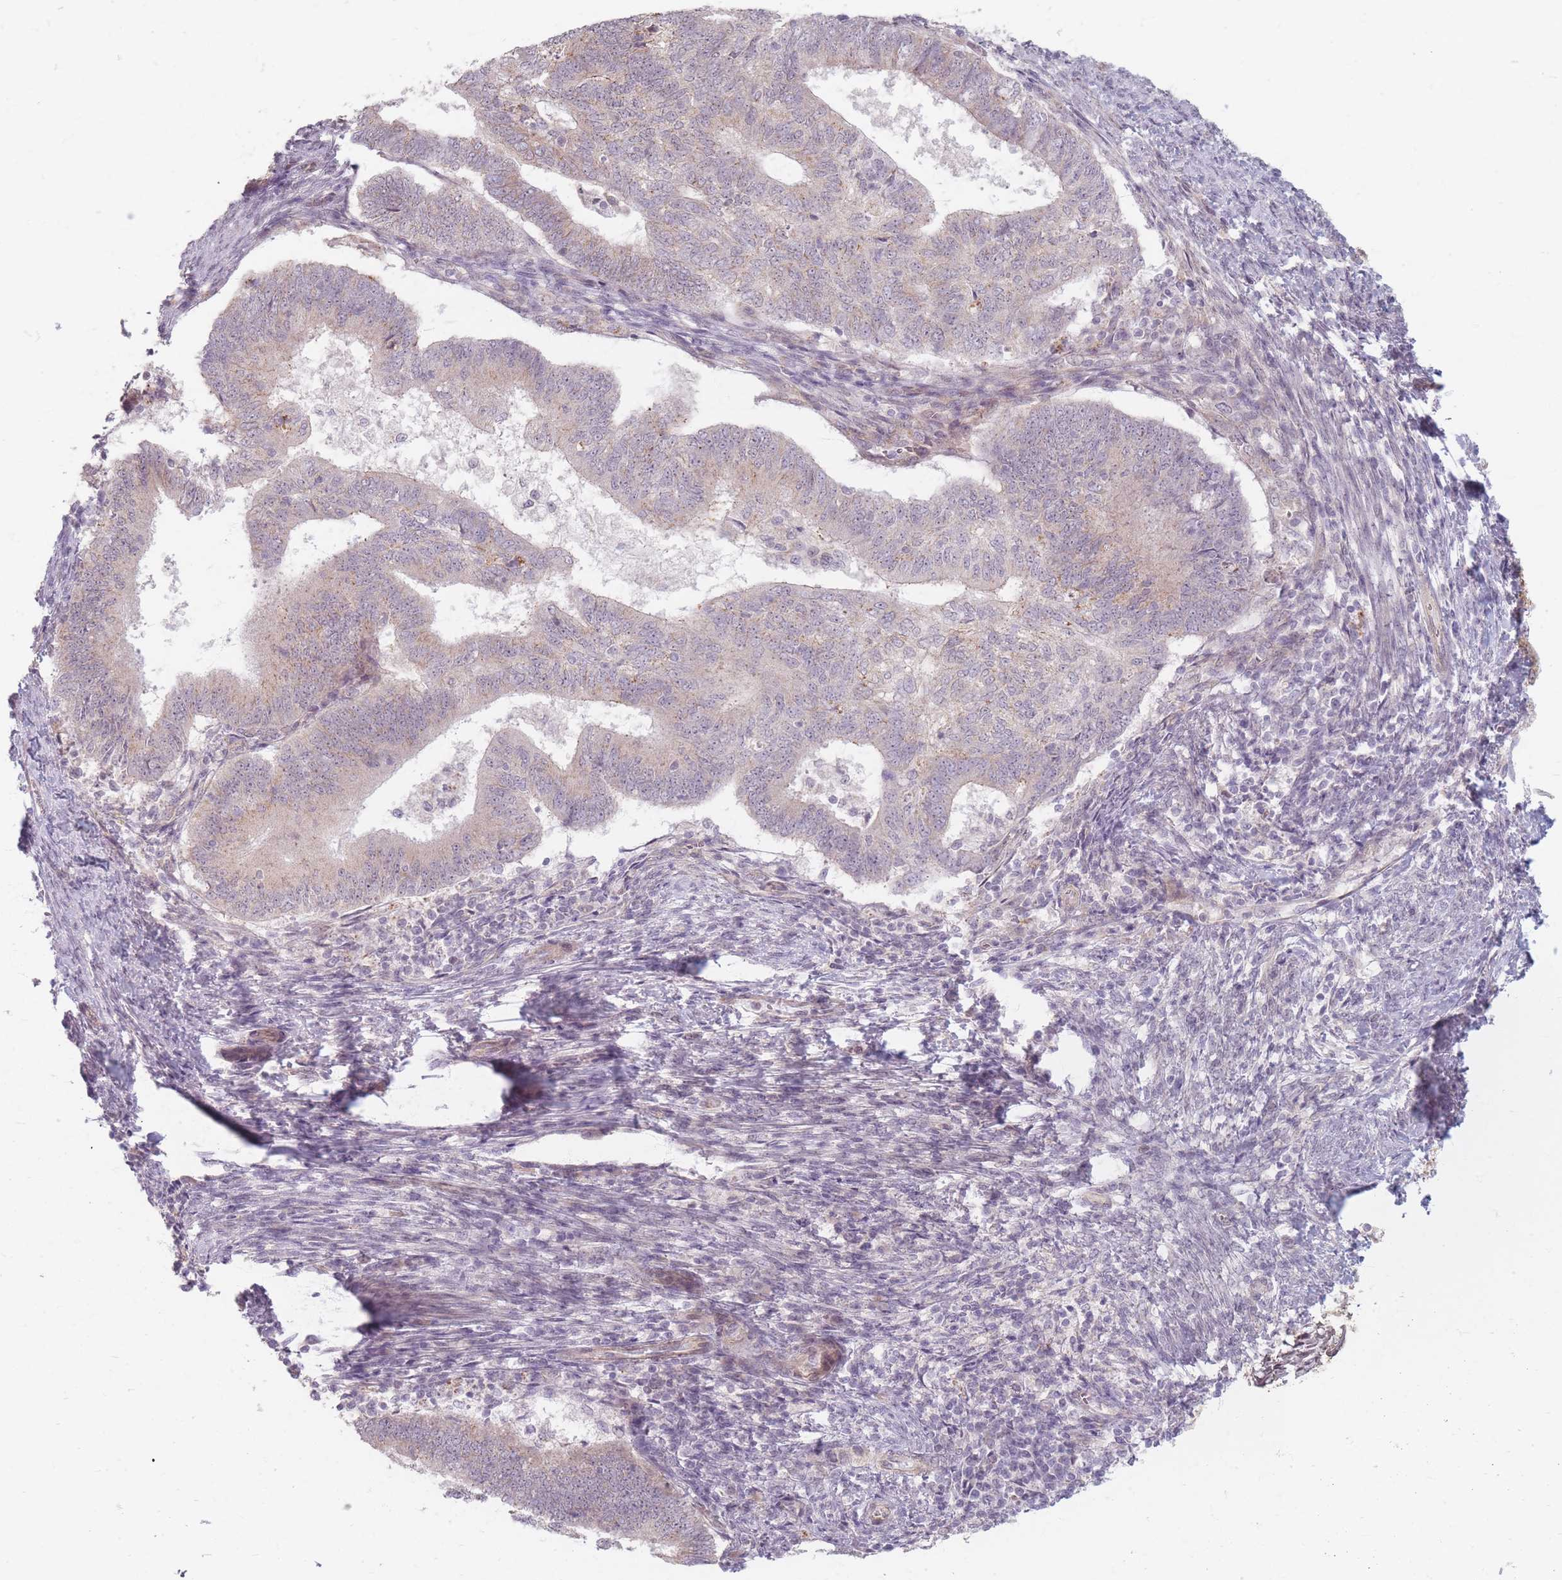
{"staining": {"intensity": "weak", "quantity": "<25%", "location": "cytoplasmic/membranous"}, "tissue": "endometrial cancer", "cell_type": "Tumor cells", "image_type": "cancer", "snomed": [{"axis": "morphology", "description": "Adenocarcinoma, NOS"}, {"axis": "topography", "description": "Endometrium"}], "caption": "Micrograph shows no protein expression in tumor cells of adenocarcinoma (endometrial) tissue.", "gene": "GABRA6", "patient": {"sex": "female", "age": 70}}